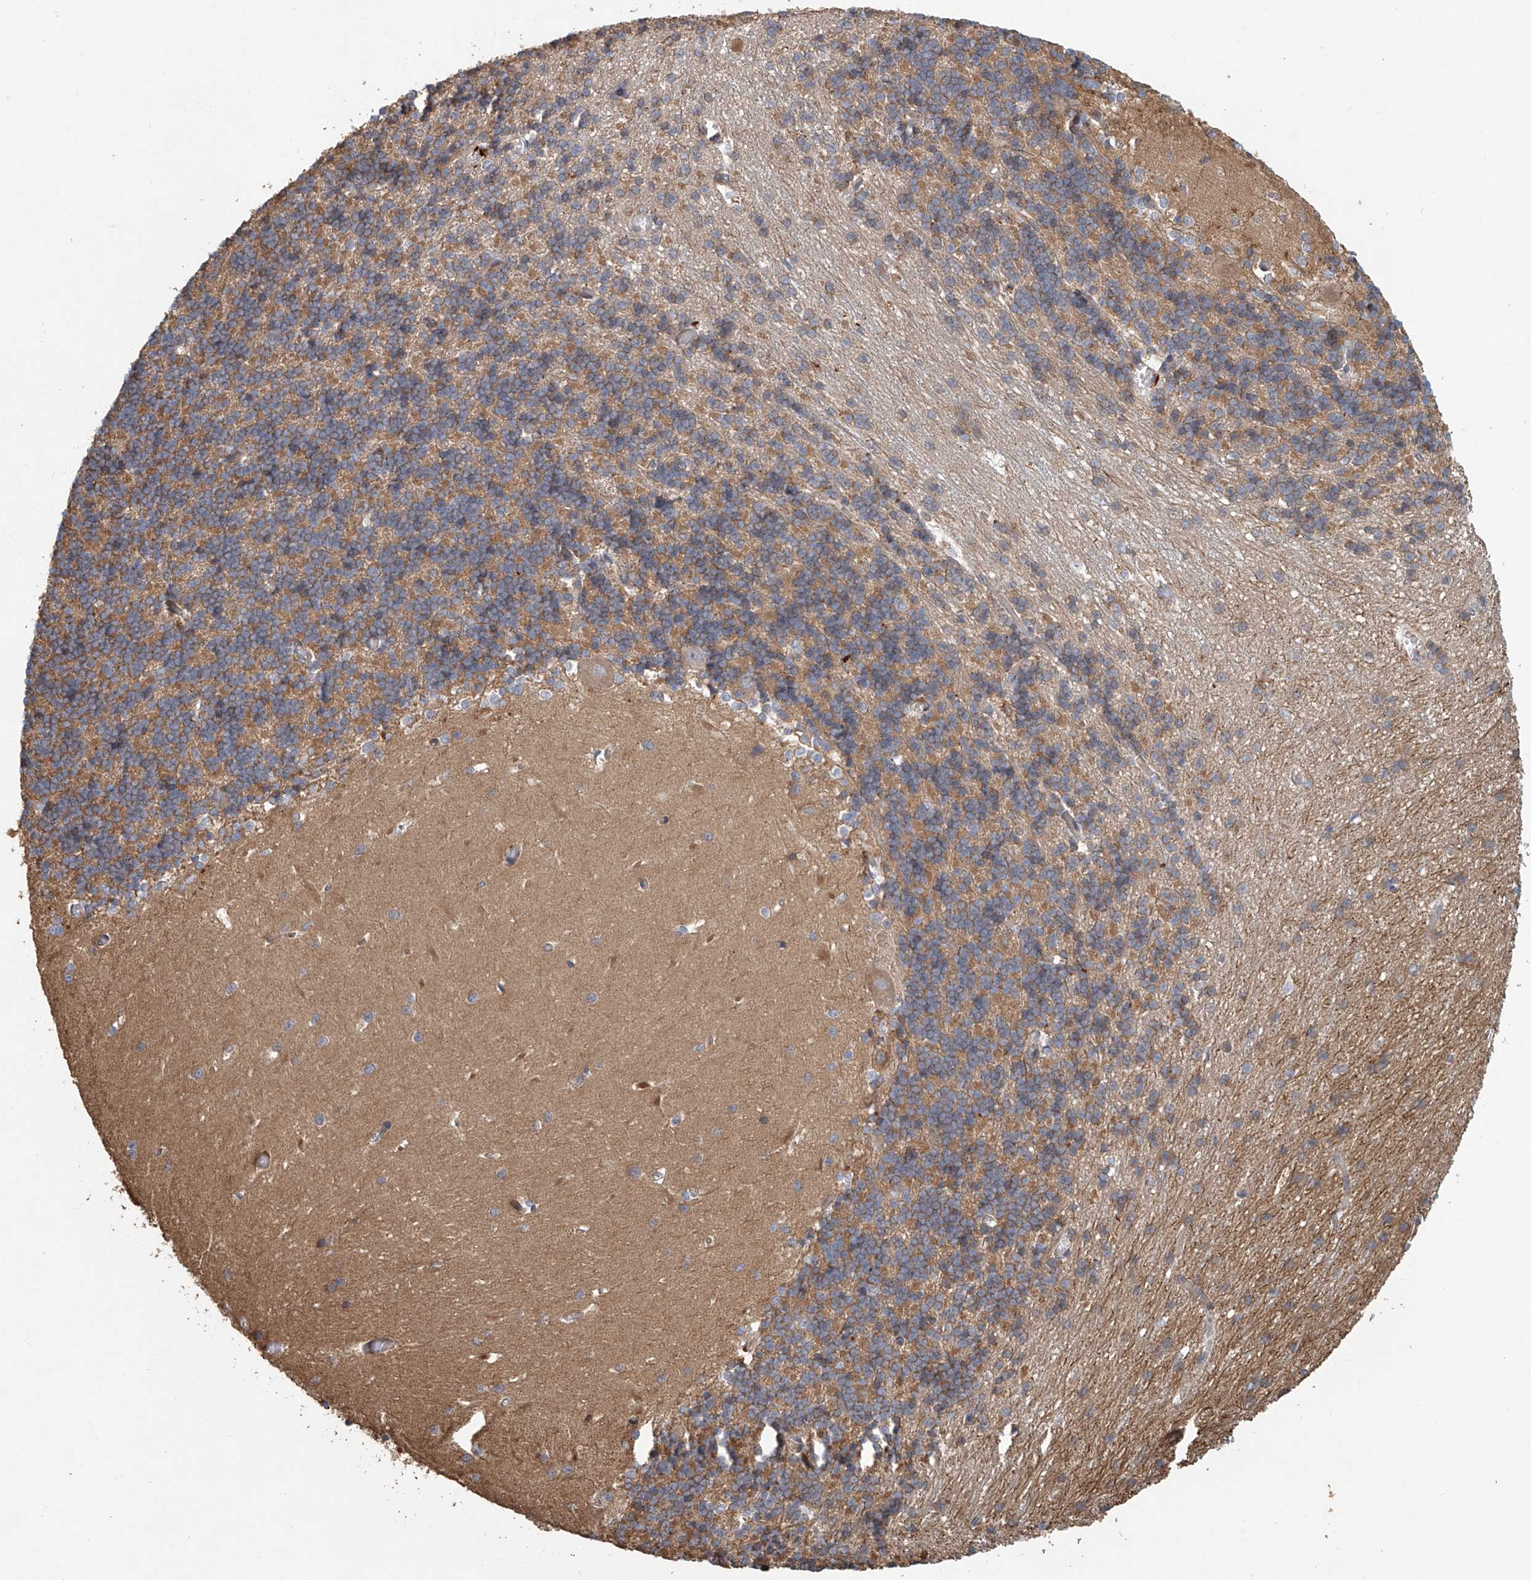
{"staining": {"intensity": "moderate", "quantity": "25%-75%", "location": "cytoplasmic/membranous"}, "tissue": "cerebellum", "cell_type": "Cells in granular layer", "image_type": "normal", "snomed": [{"axis": "morphology", "description": "Normal tissue, NOS"}, {"axis": "topography", "description": "Cerebellum"}], "caption": "Moderate cytoplasmic/membranous protein positivity is present in about 25%-75% of cells in granular layer in cerebellum. The protein is shown in brown color, while the nuclei are stained blue.", "gene": "HGSNAT", "patient": {"sex": "male", "age": 37}}